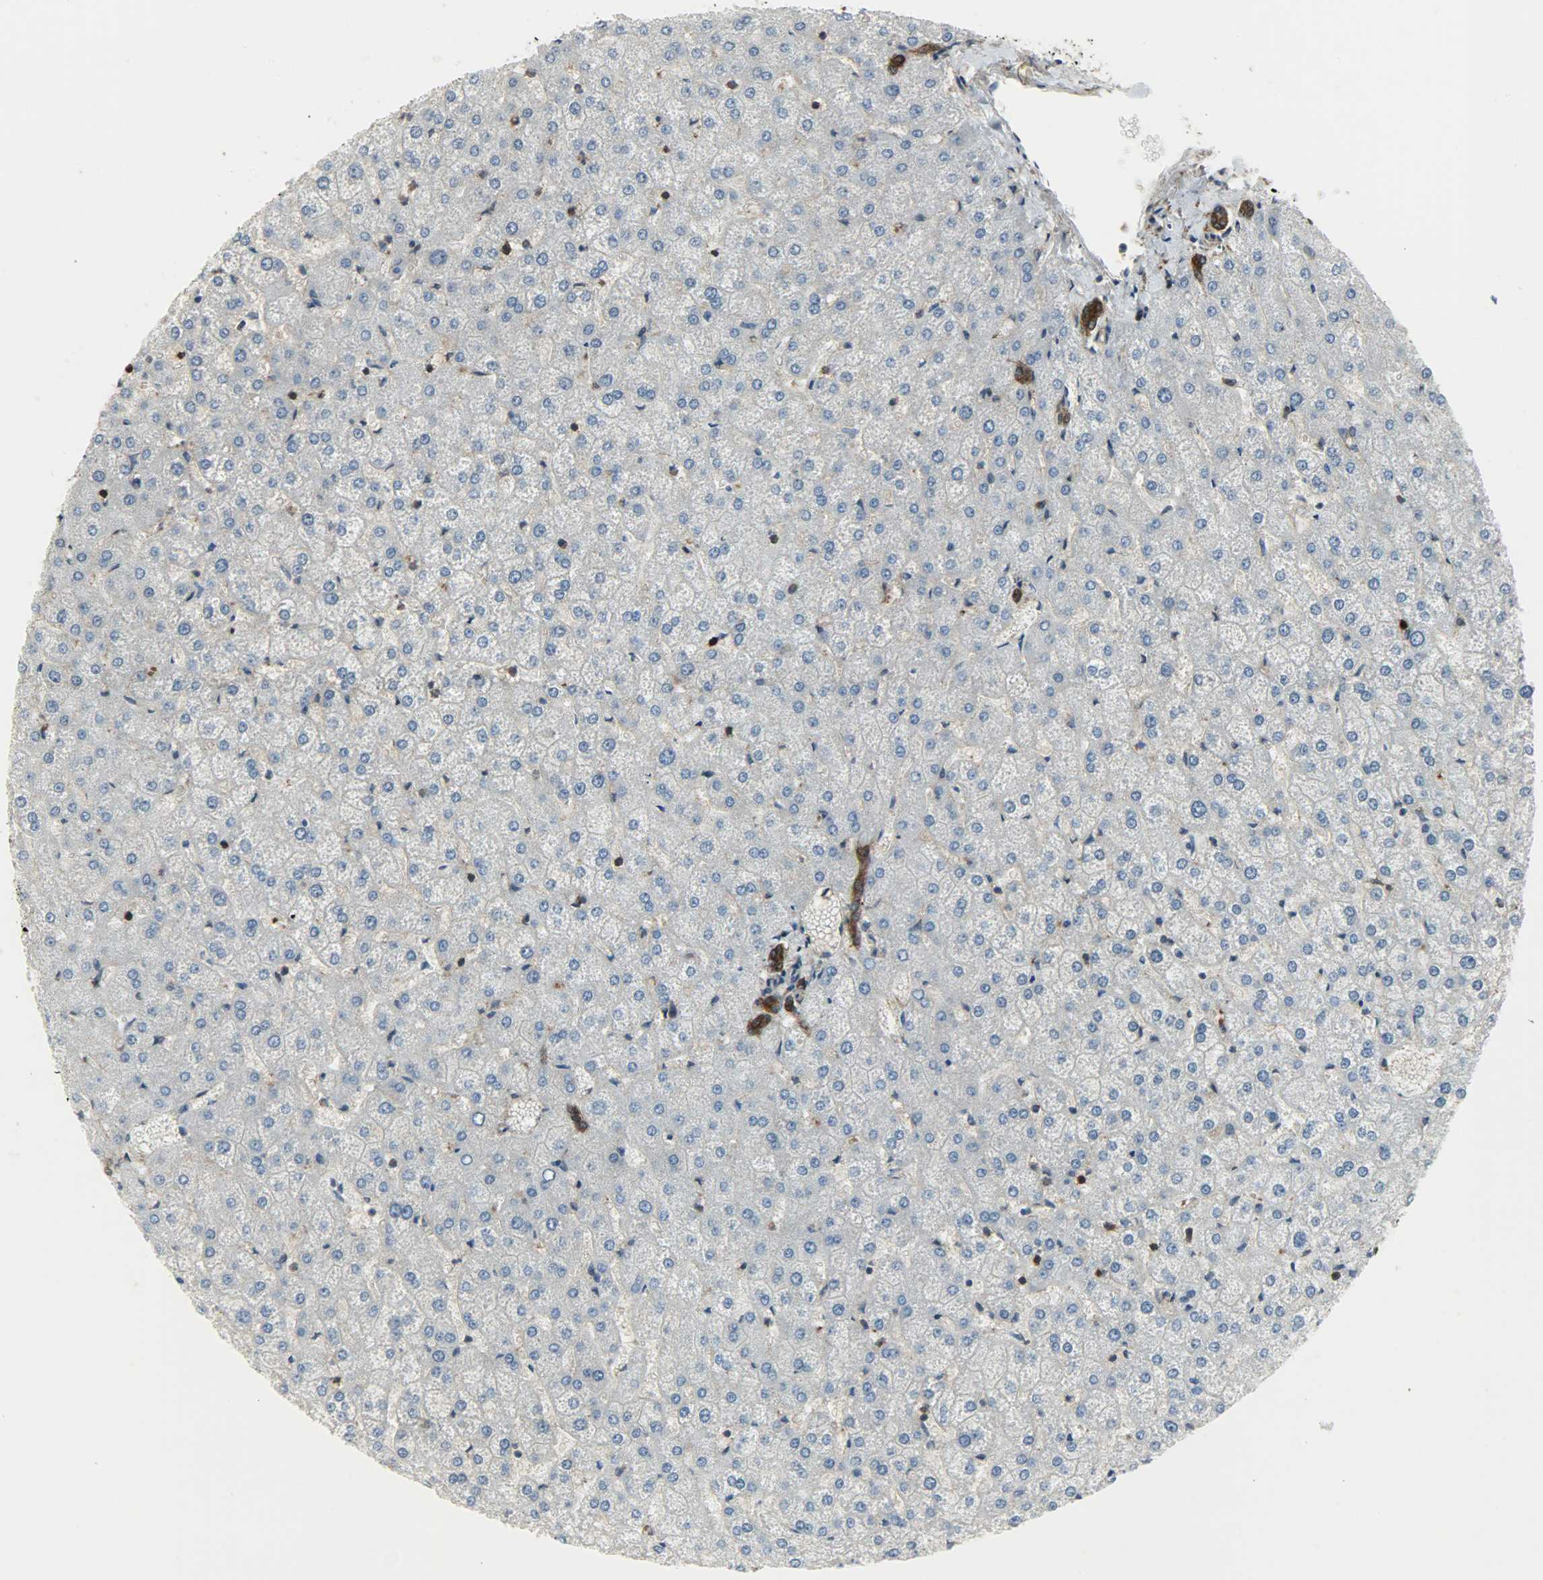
{"staining": {"intensity": "strong", "quantity": ">75%", "location": "cytoplasmic/membranous"}, "tissue": "liver", "cell_type": "Cholangiocytes", "image_type": "normal", "snomed": [{"axis": "morphology", "description": "Normal tissue, NOS"}, {"axis": "topography", "description": "Liver"}], "caption": "This photomicrograph reveals unremarkable liver stained with immunohistochemistry to label a protein in brown. The cytoplasmic/membranous of cholangiocytes show strong positivity for the protein. Nuclei are counter-stained blue.", "gene": "LDHB", "patient": {"sex": "female", "age": 32}}